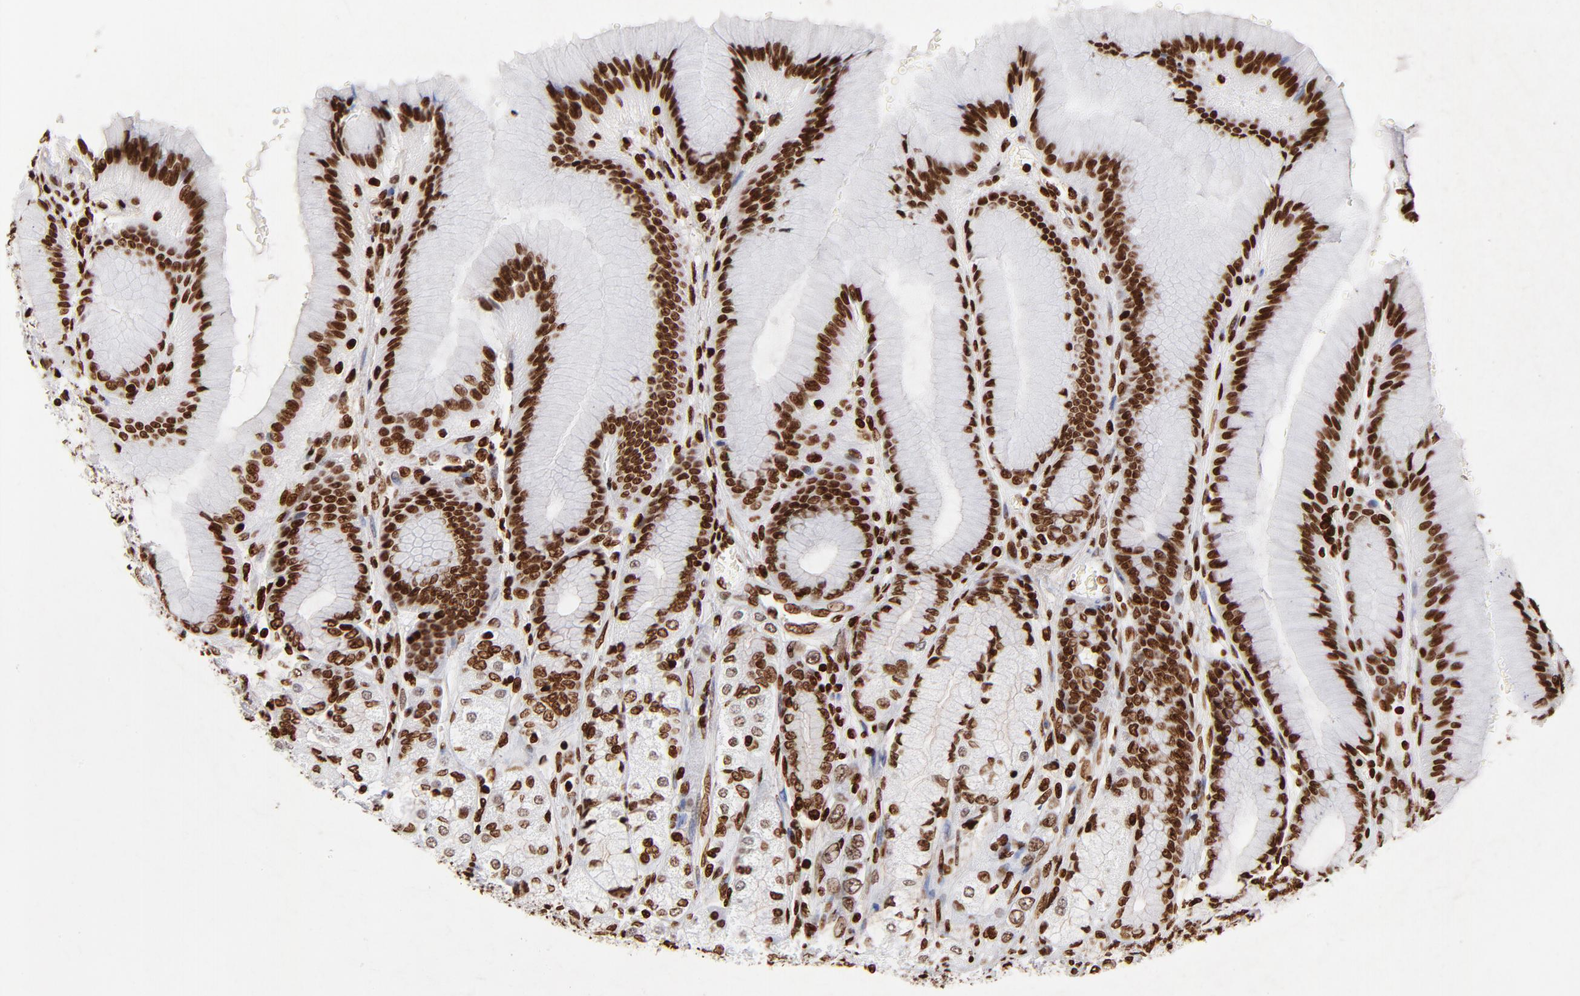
{"staining": {"intensity": "strong", "quantity": ">75%", "location": "nuclear"}, "tissue": "stomach", "cell_type": "Glandular cells", "image_type": "normal", "snomed": [{"axis": "morphology", "description": "Normal tissue, NOS"}, {"axis": "morphology", "description": "Adenocarcinoma, NOS"}, {"axis": "topography", "description": "Stomach"}, {"axis": "topography", "description": "Stomach, lower"}], "caption": "A photomicrograph of stomach stained for a protein reveals strong nuclear brown staining in glandular cells. Using DAB (3,3'-diaminobenzidine) (brown) and hematoxylin (blue) stains, captured at high magnification using brightfield microscopy.", "gene": "FBH1", "patient": {"sex": "female", "age": 65}}